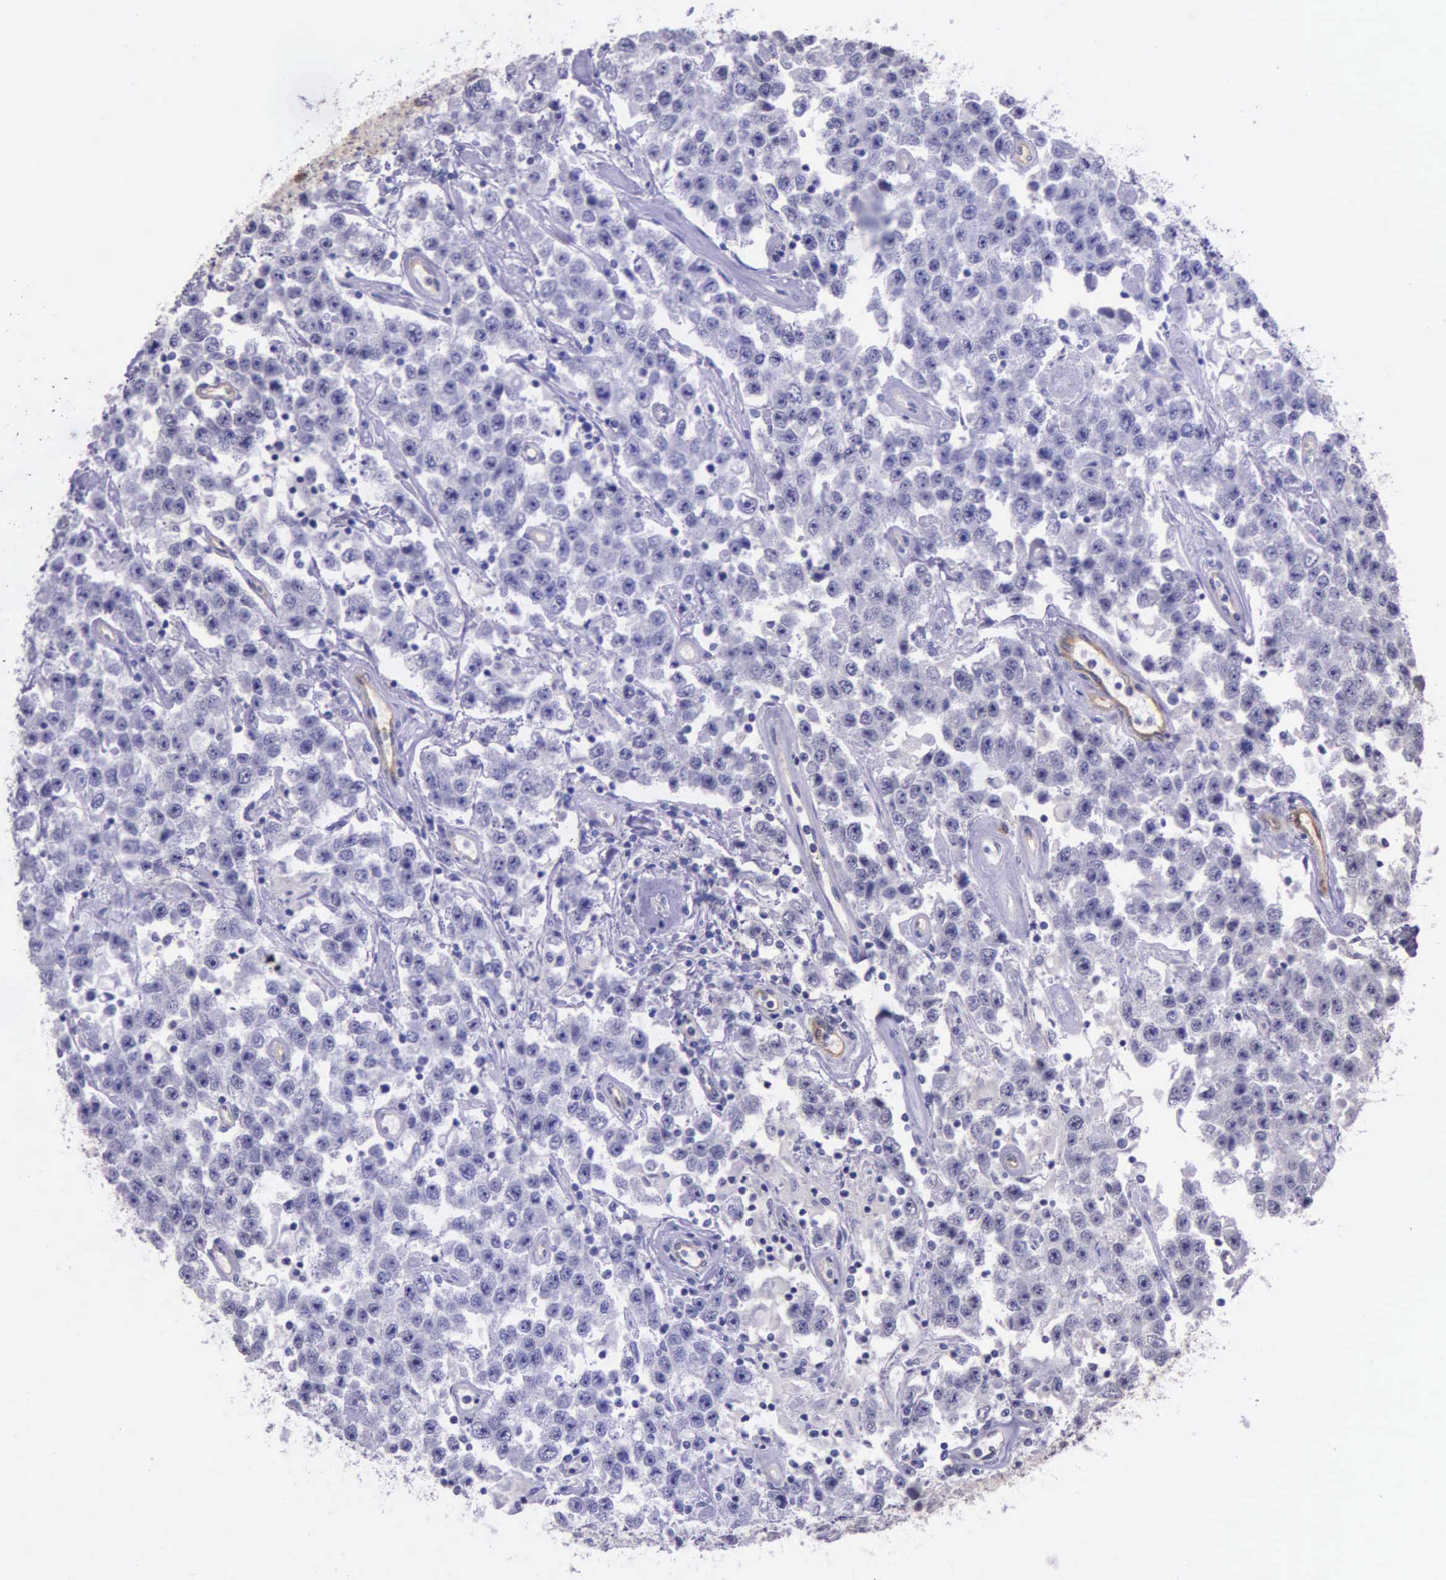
{"staining": {"intensity": "negative", "quantity": "none", "location": "none"}, "tissue": "testis cancer", "cell_type": "Tumor cells", "image_type": "cancer", "snomed": [{"axis": "morphology", "description": "Seminoma, NOS"}, {"axis": "topography", "description": "Testis"}], "caption": "High magnification brightfield microscopy of testis cancer stained with DAB (3,3'-diaminobenzidine) (brown) and counterstained with hematoxylin (blue): tumor cells show no significant staining.", "gene": "AHNAK2", "patient": {"sex": "male", "age": 52}}